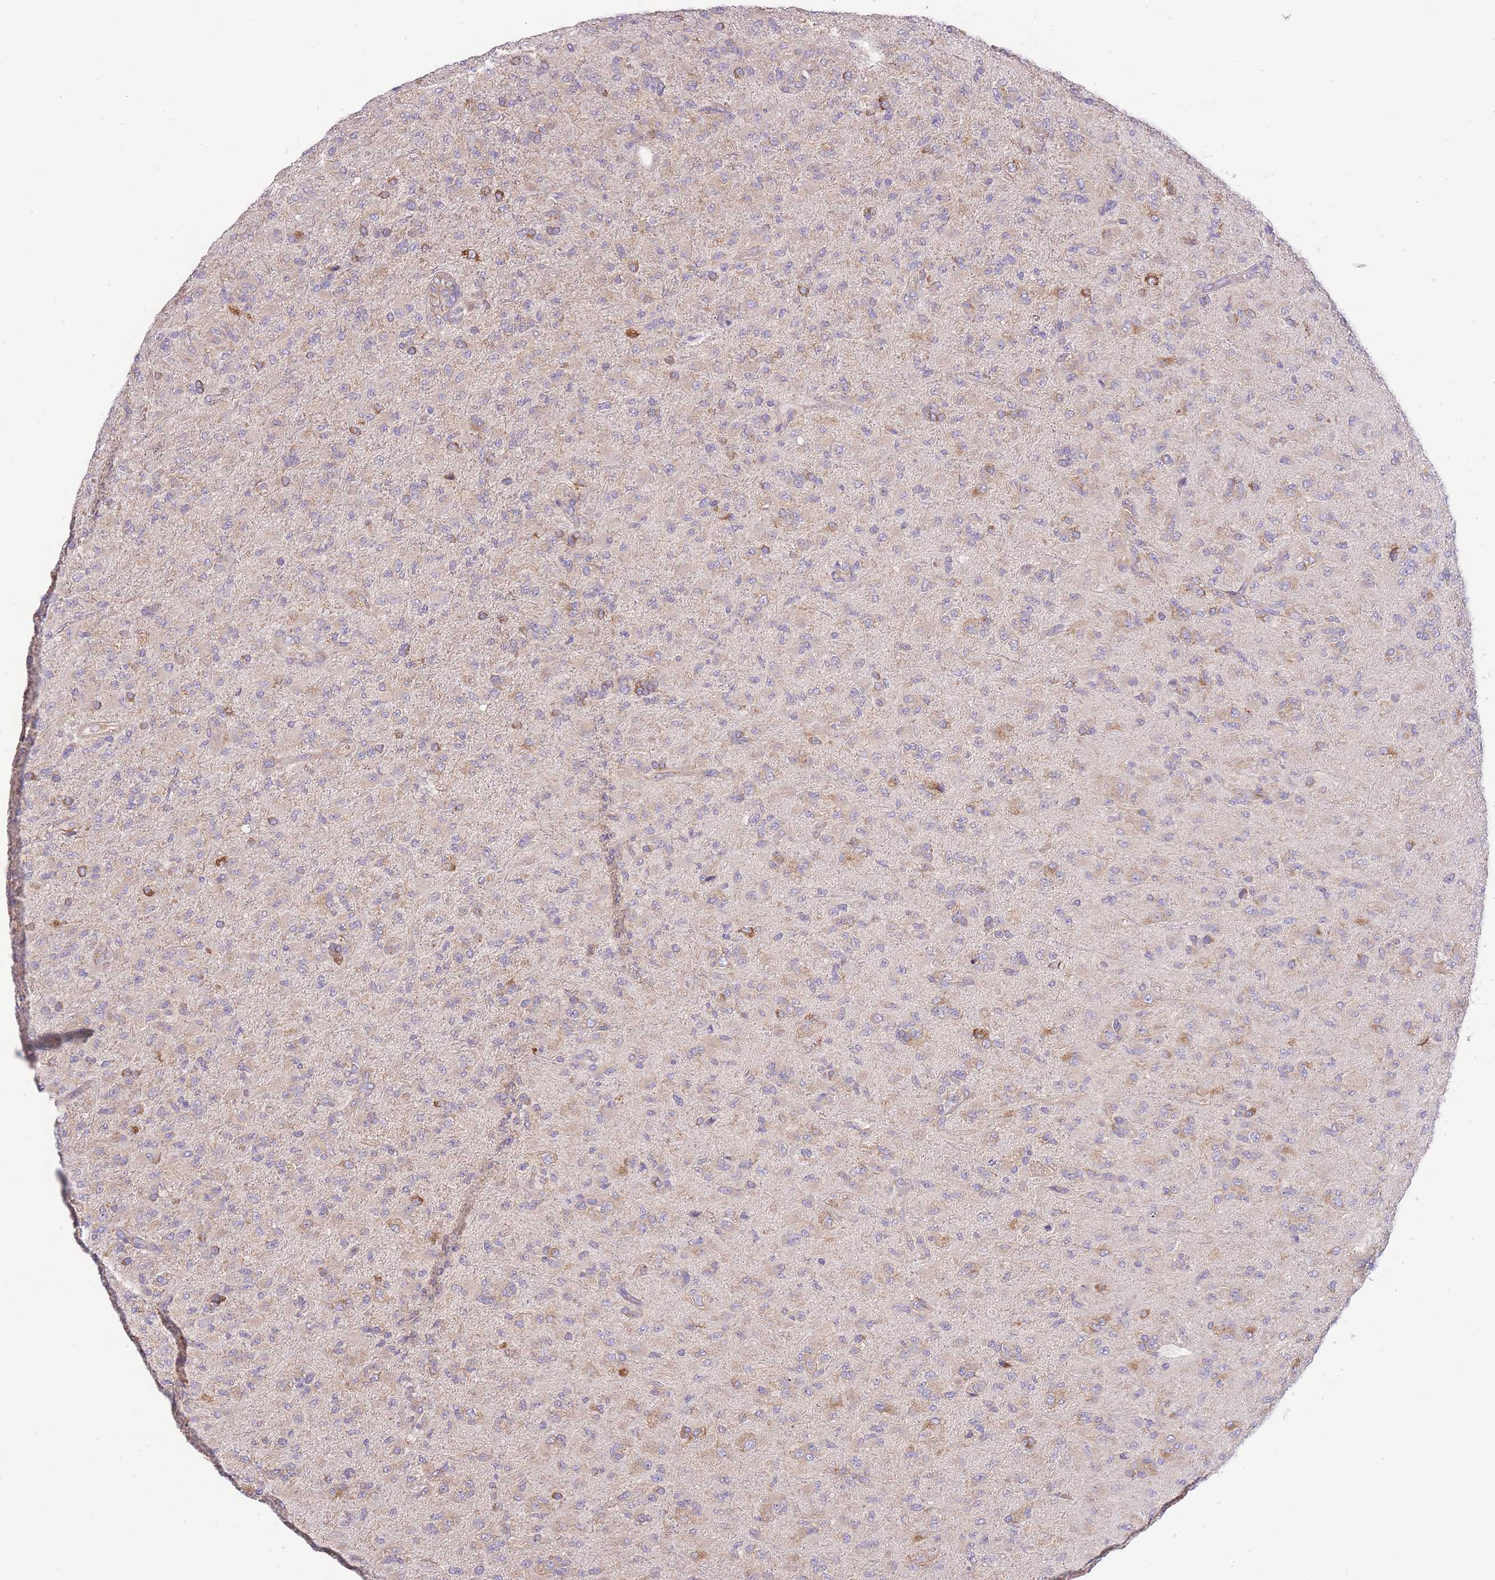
{"staining": {"intensity": "weak", "quantity": "25%-75%", "location": "cytoplasmic/membranous"}, "tissue": "glioma", "cell_type": "Tumor cells", "image_type": "cancer", "snomed": [{"axis": "morphology", "description": "Glioma, malignant, Low grade"}, {"axis": "topography", "description": "Brain"}], "caption": "Approximately 25%-75% of tumor cells in human malignant low-grade glioma display weak cytoplasmic/membranous protein staining as visualized by brown immunohistochemical staining.", "gene": "BEX1", "patient": {"sex": "male", "age": 65}}